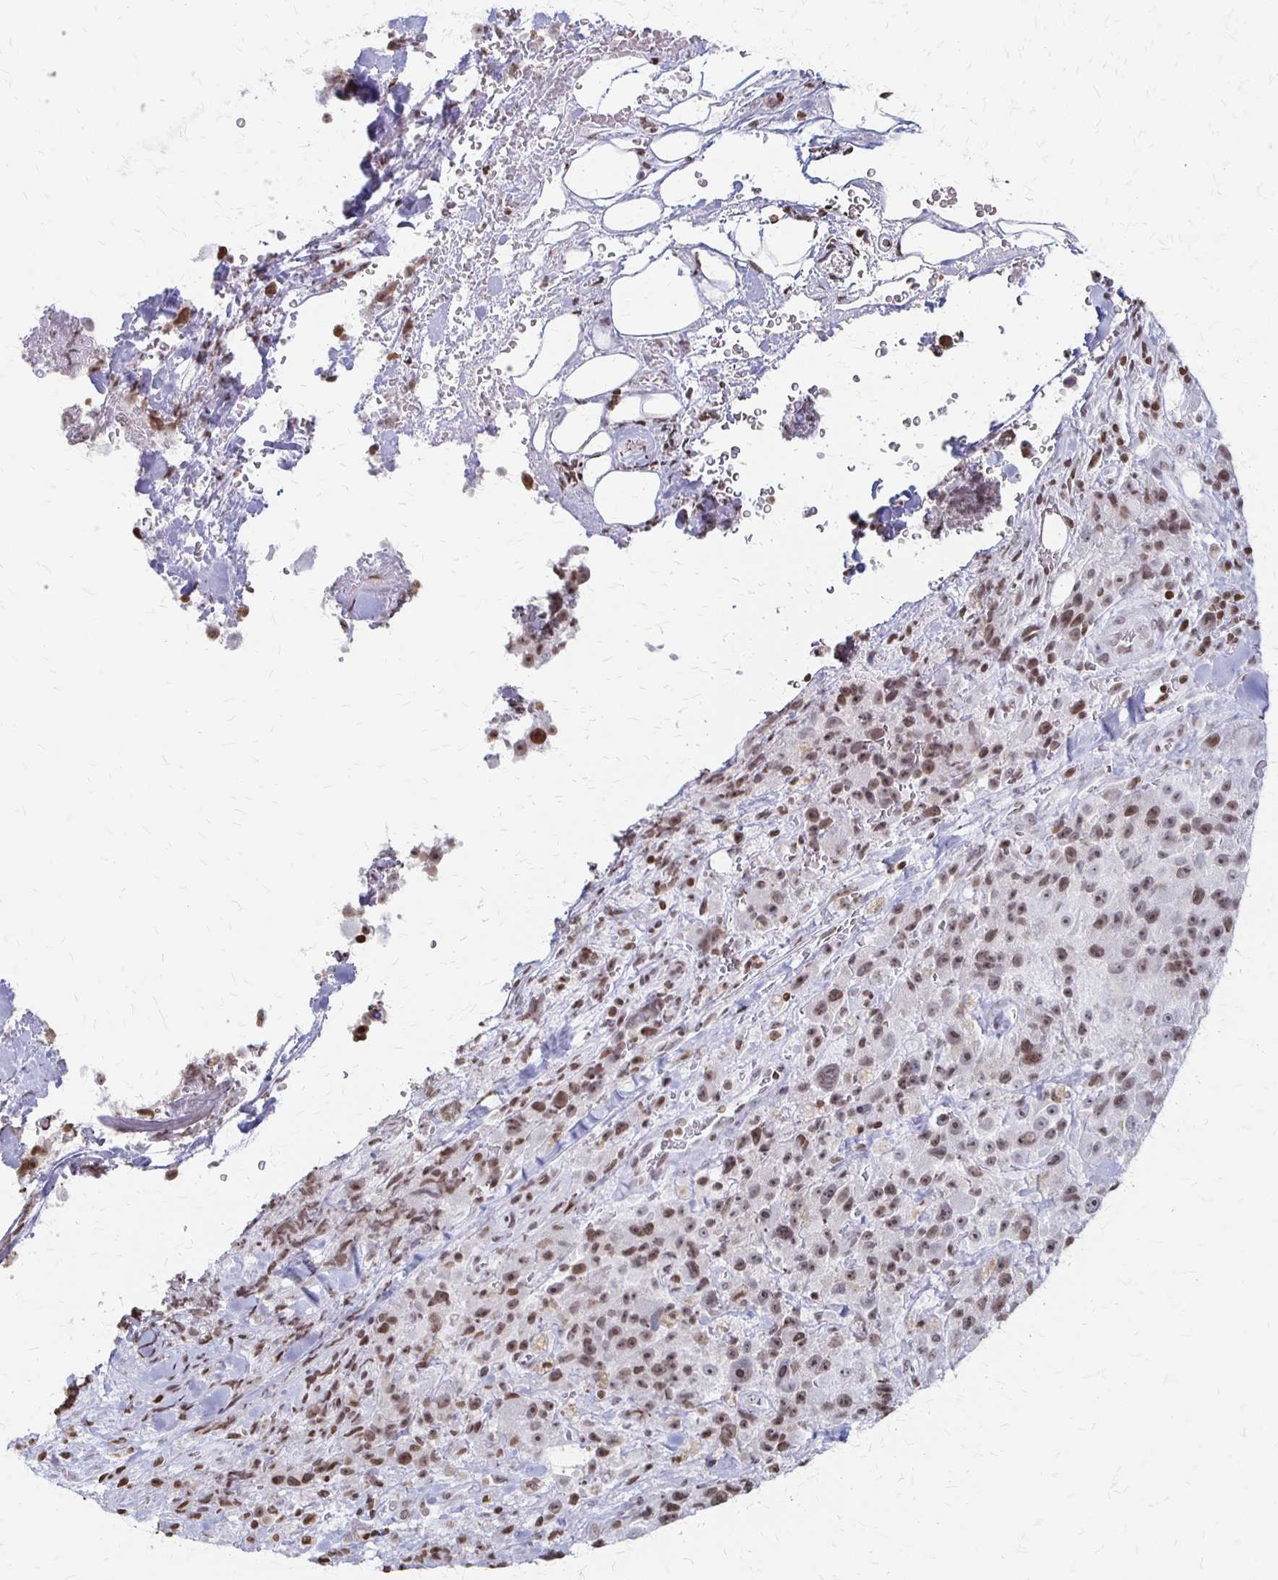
{"staining": {"intensity": "moderate", "quantity": ">75%", "location": "nuclear"}, "tissue": "melanoma", "cell_type": "Tumor cells", "image_type": "cancer", "snomed": [{"axis": "morphology", "description": "Malignant melanoma, Metastatic site"}, {"axis": "topography", "description": "Lymph node"}], "caption": "IHC (DAB) staining of melanoma displays moderate nuclear protein positivity in approximately >75% of tumor cells.", "gene": "ZNF280C", "patient": {"sex": "male", "age": 62}}